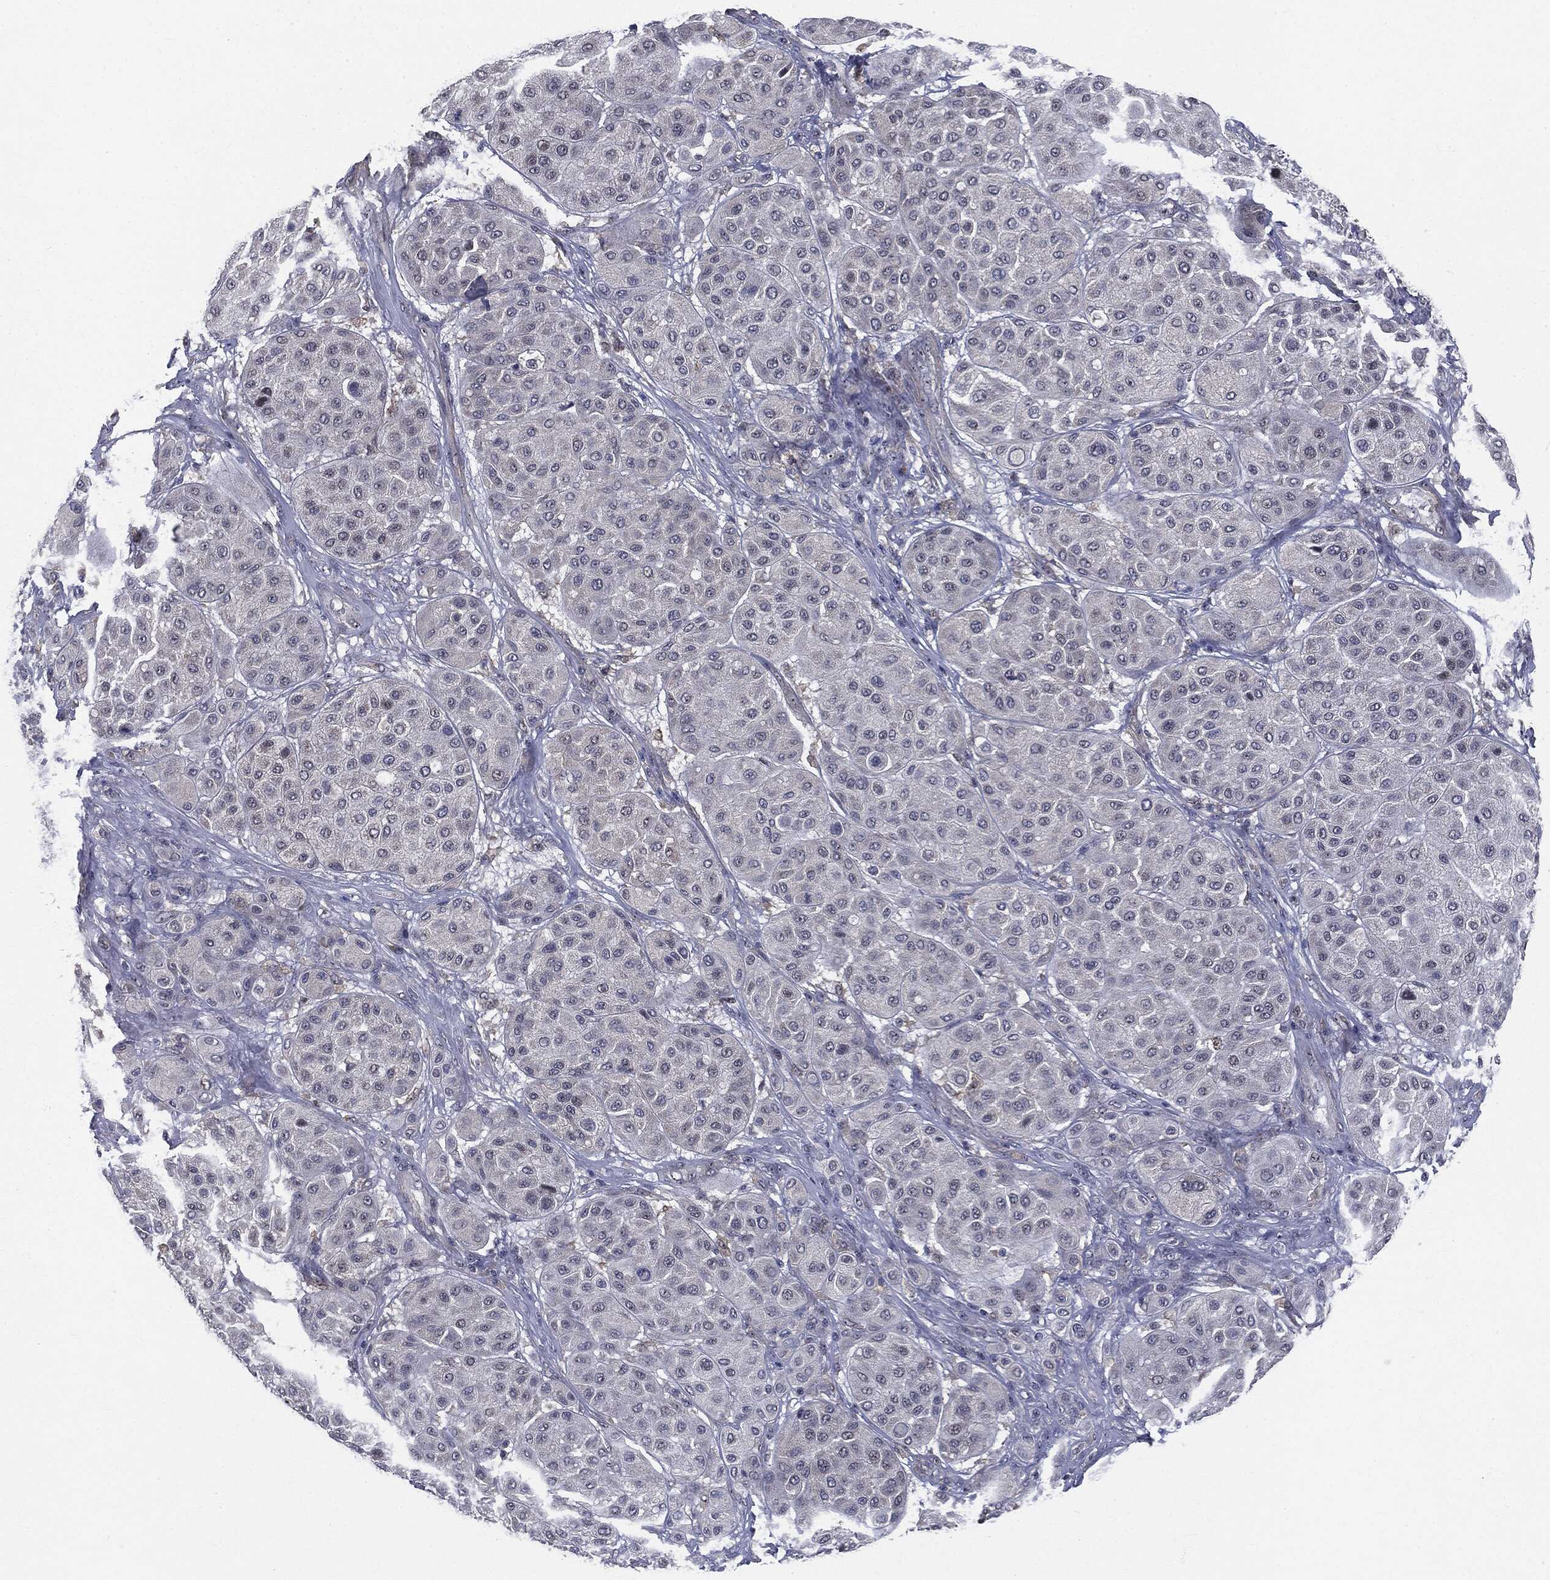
{"staining": {"intensity": "negative", "quantity": "none", "location": "none"}, "tissue": "melanoma", "cell_type": "Tumor cells", "image_type": "cancer", "snomed": [{"axis": "morphology", "description": "Malignant melanoma, Metastatic site"}, {"axis": "topography", "description": "Smooth muscle"}], "caption": "Malignant melanoma (metastatic site) was stained to show a protein in brown. There is no significant staining in tumor cells.", "gene": "TRMT1L", "patient": {"sex": "male", "age": 41}}